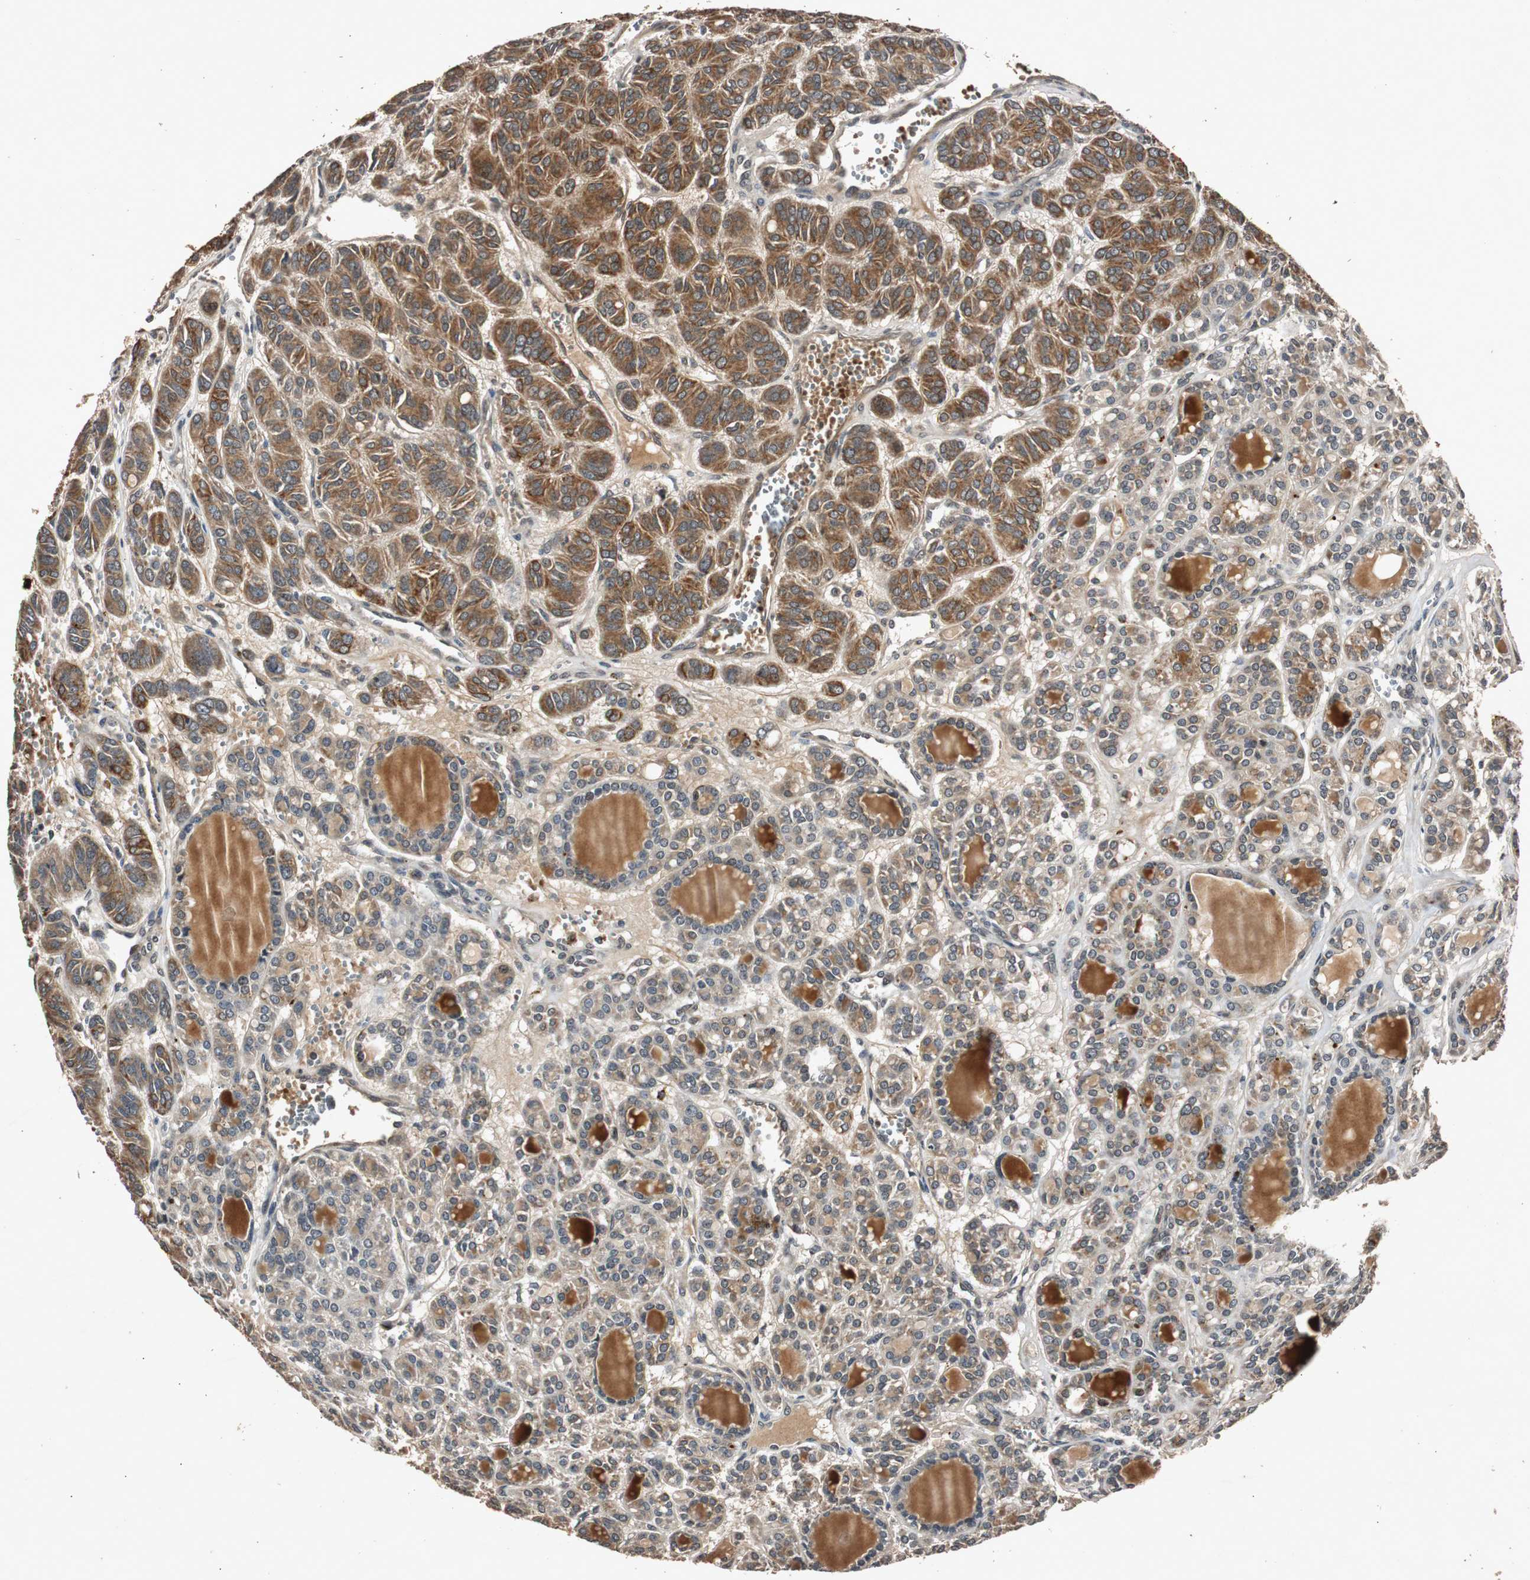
{"staining": {"intensity": "strong", "quantity": ">75%", "location": "cytoplasmic/membranous"}, "tissue": "thyroid cancer", "cell_type": "Tumor cells", "image_type": "cancer", "snomed": [{"axis": "morphology", "description": "Follicular adenoma carcinoma, NOS"}, {"axis": "topography", "description": "Thyroid gland"}], "caption": "Tumor cells reveal strong cytoplasmic/membranous expression in approximately >75% of cells in thyroid cancer (follicular adenoma carcinoma). (DAB IHC with brightfield microscopy, high magnification).", "gene": "SLIT2", "patient": {"sex": "female", "age": 71}}